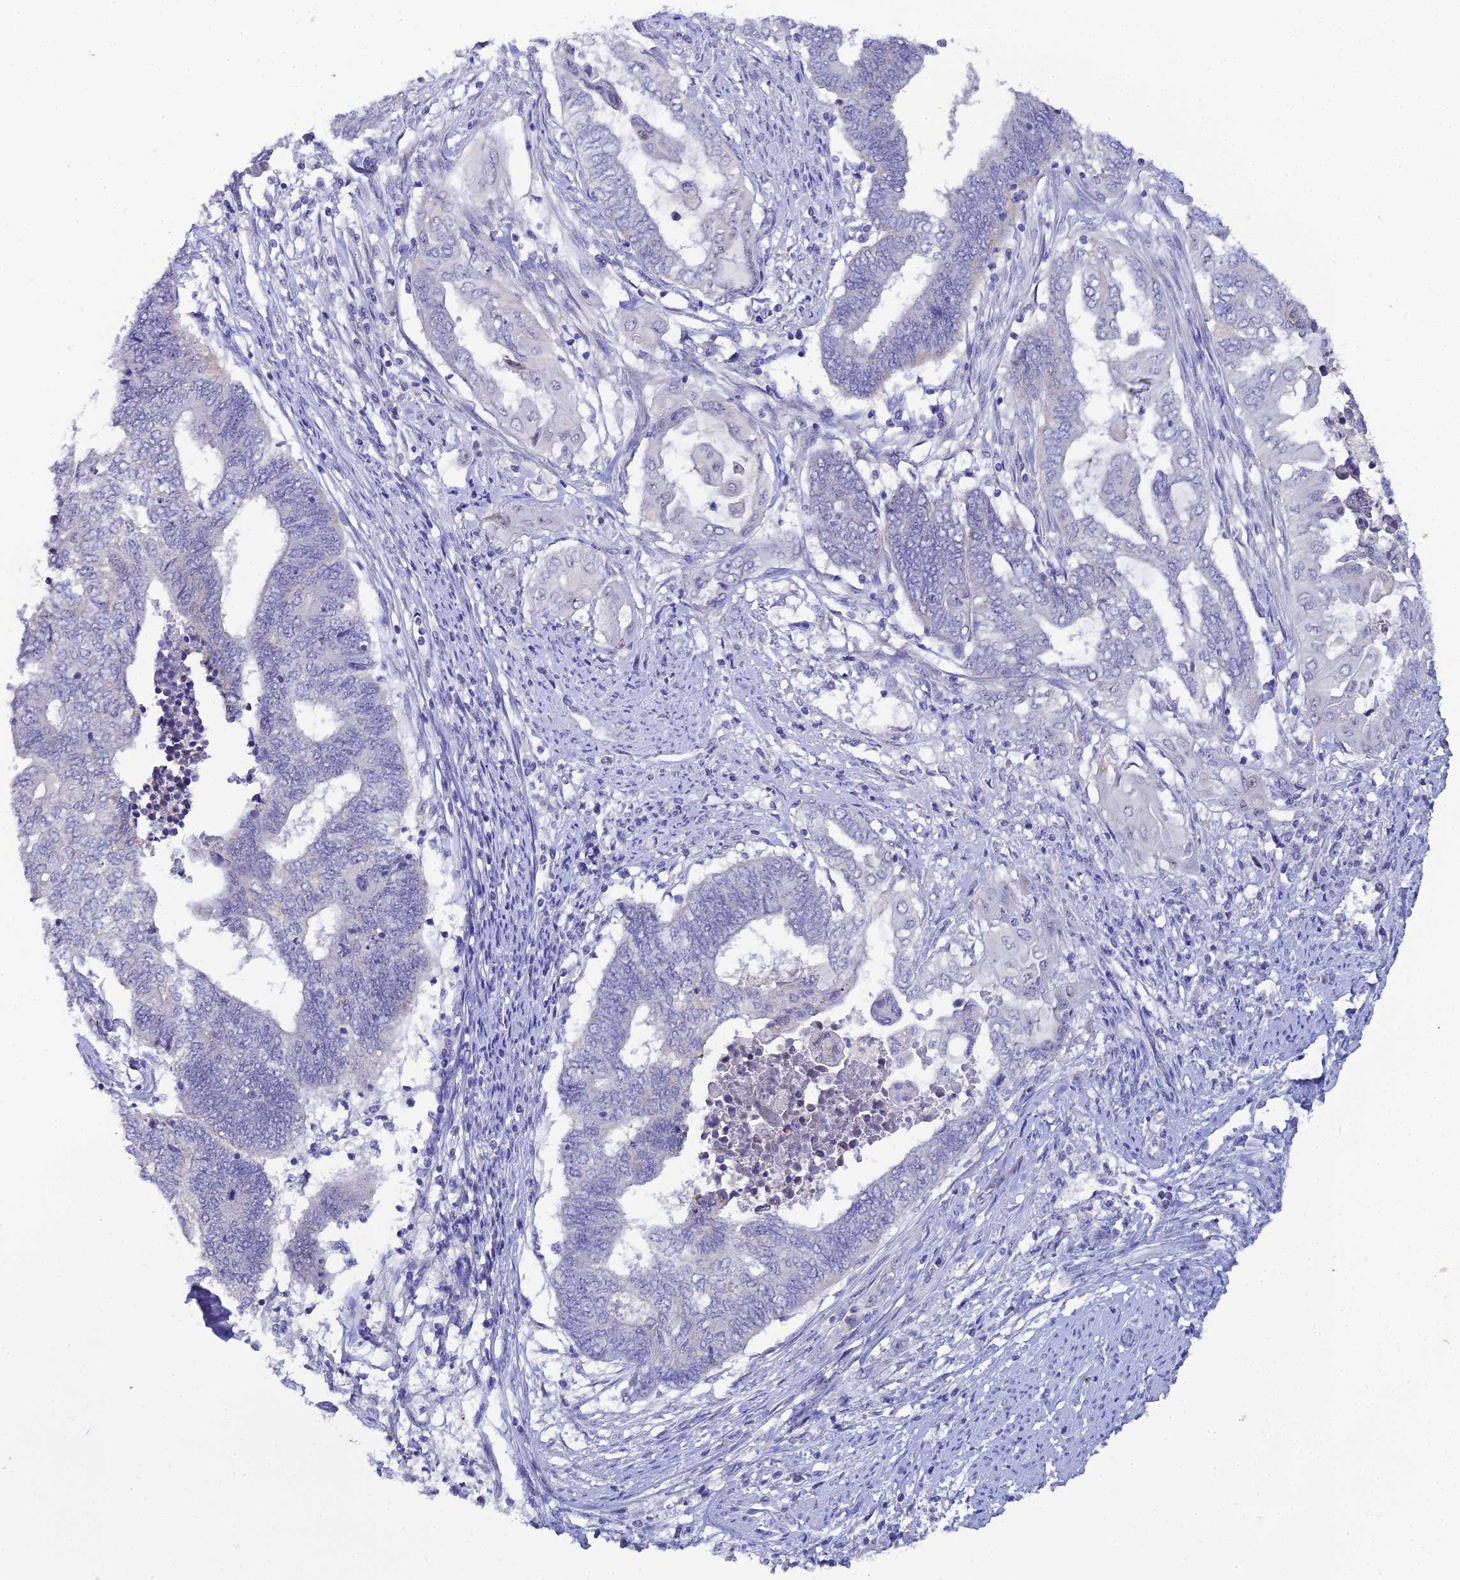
{"staining": {"intensity": "negative", "quantity": "none", "location": "none"}, "tissue": "endometrial cancer", "cell_type": "Tumor cells", "image_type": "cancer", "snomed": [{"axis": "morphology", "description": "Adenocarcinoma, NOS"}, {"axis": "topography", "description": "Uterus"}, {"axis": "topography", "description": "Endometrium"}], "caption": "Human endometrial adenocarcinoma stained for a protein using immunohistochemistry displays no positivity in tumor cells.", "gene": "PLPP4", "patient": {"sex": "female", "age": 70}}